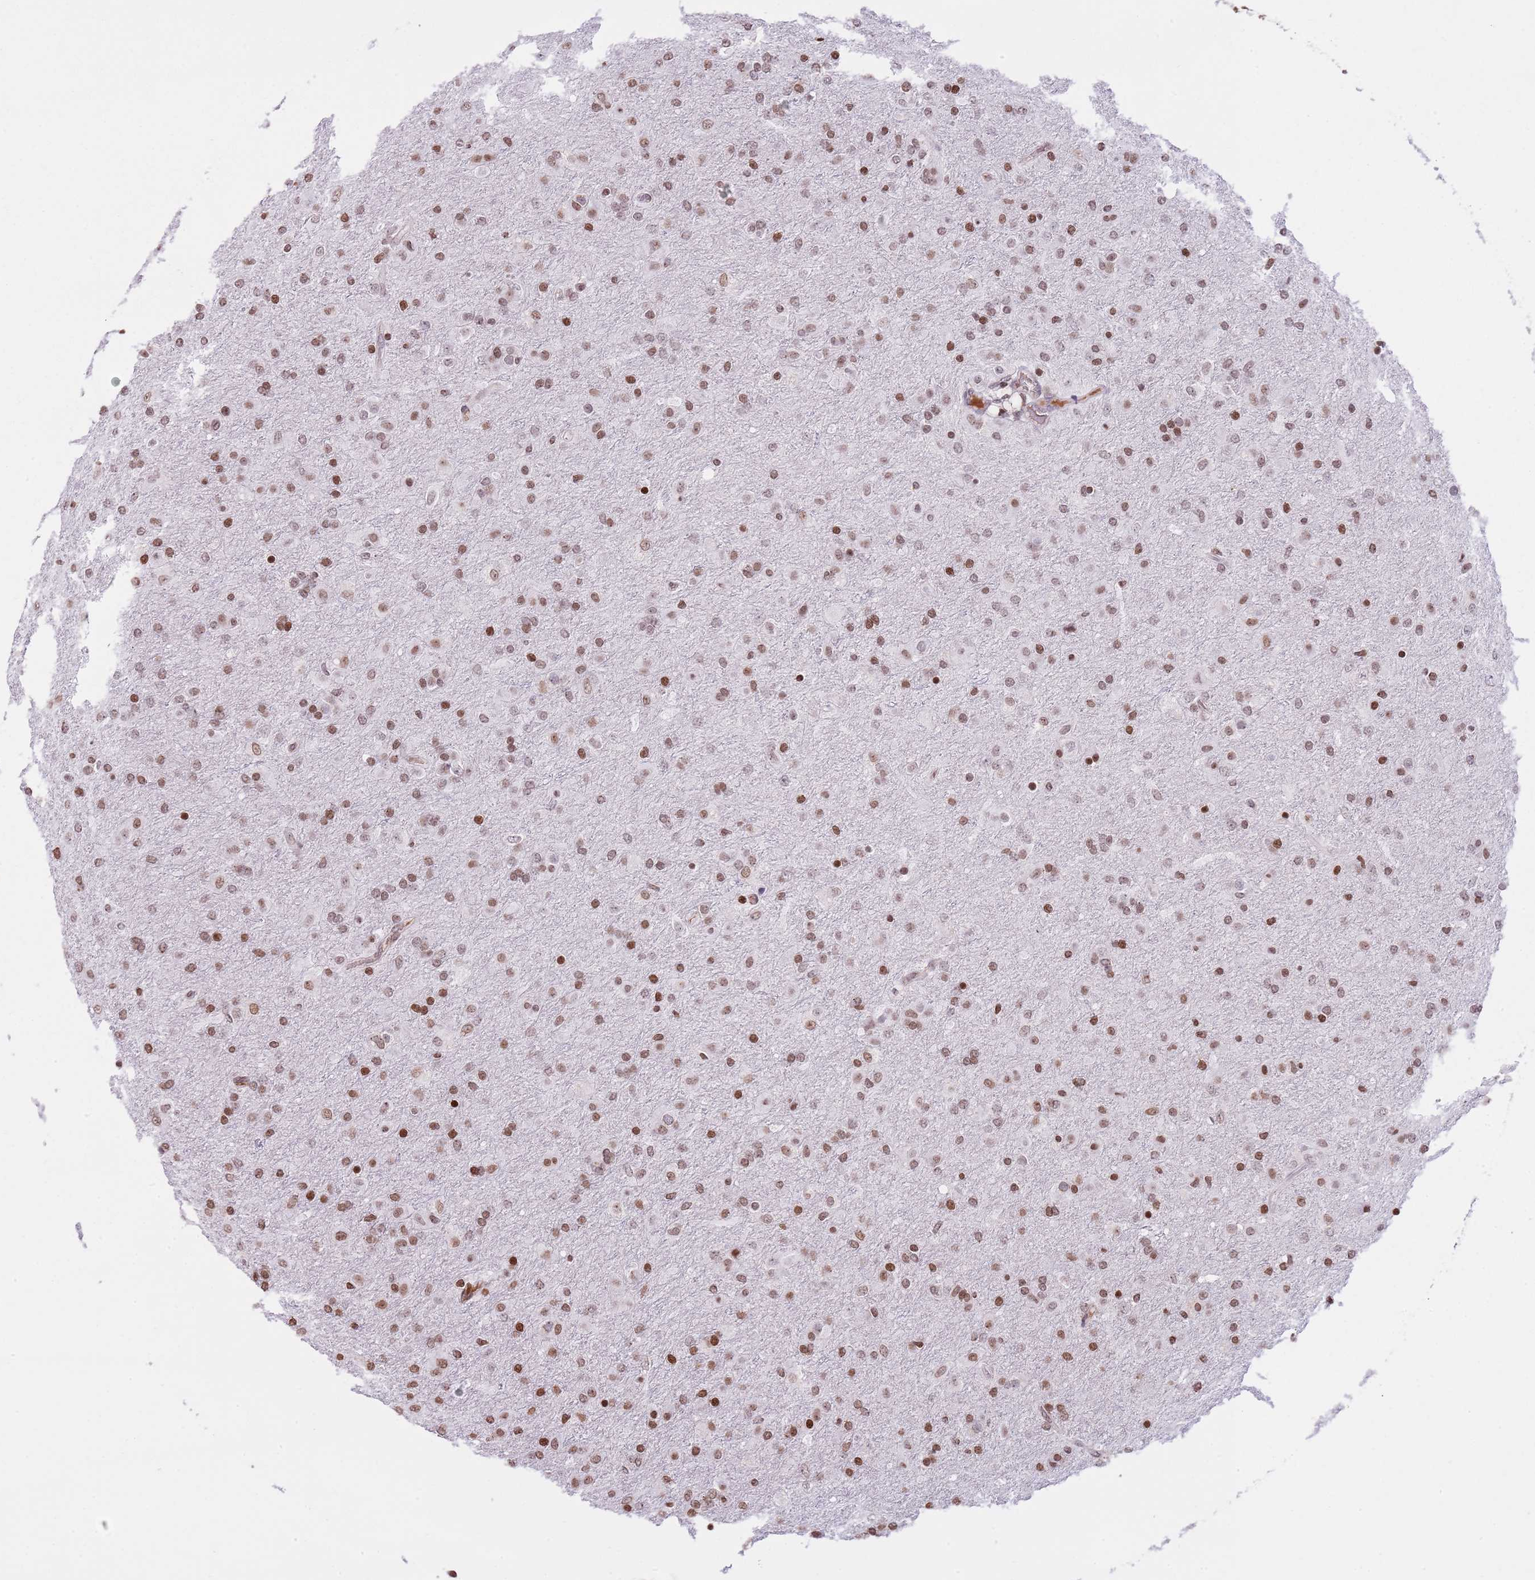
{"staining": {"intensity": "moderate", "quantity": ">75%", "location": "nuclear"}, "tissue": "glioma", "cell_type": "Tumor cells", "image_type": "cancer", "snomed": [{"axis": "morphology", "description": "Glioma, malignant, Low grade"}, {"axis": "topography", "description": "Brain"}], "caption": "Immunohistochemical staining of human glioma demonstrates medium levels of moderate nuclear protein staining in about >75% of tumor cells.", "gene": "KPNA3", "patient": {"sex": "male", "age": 65}}